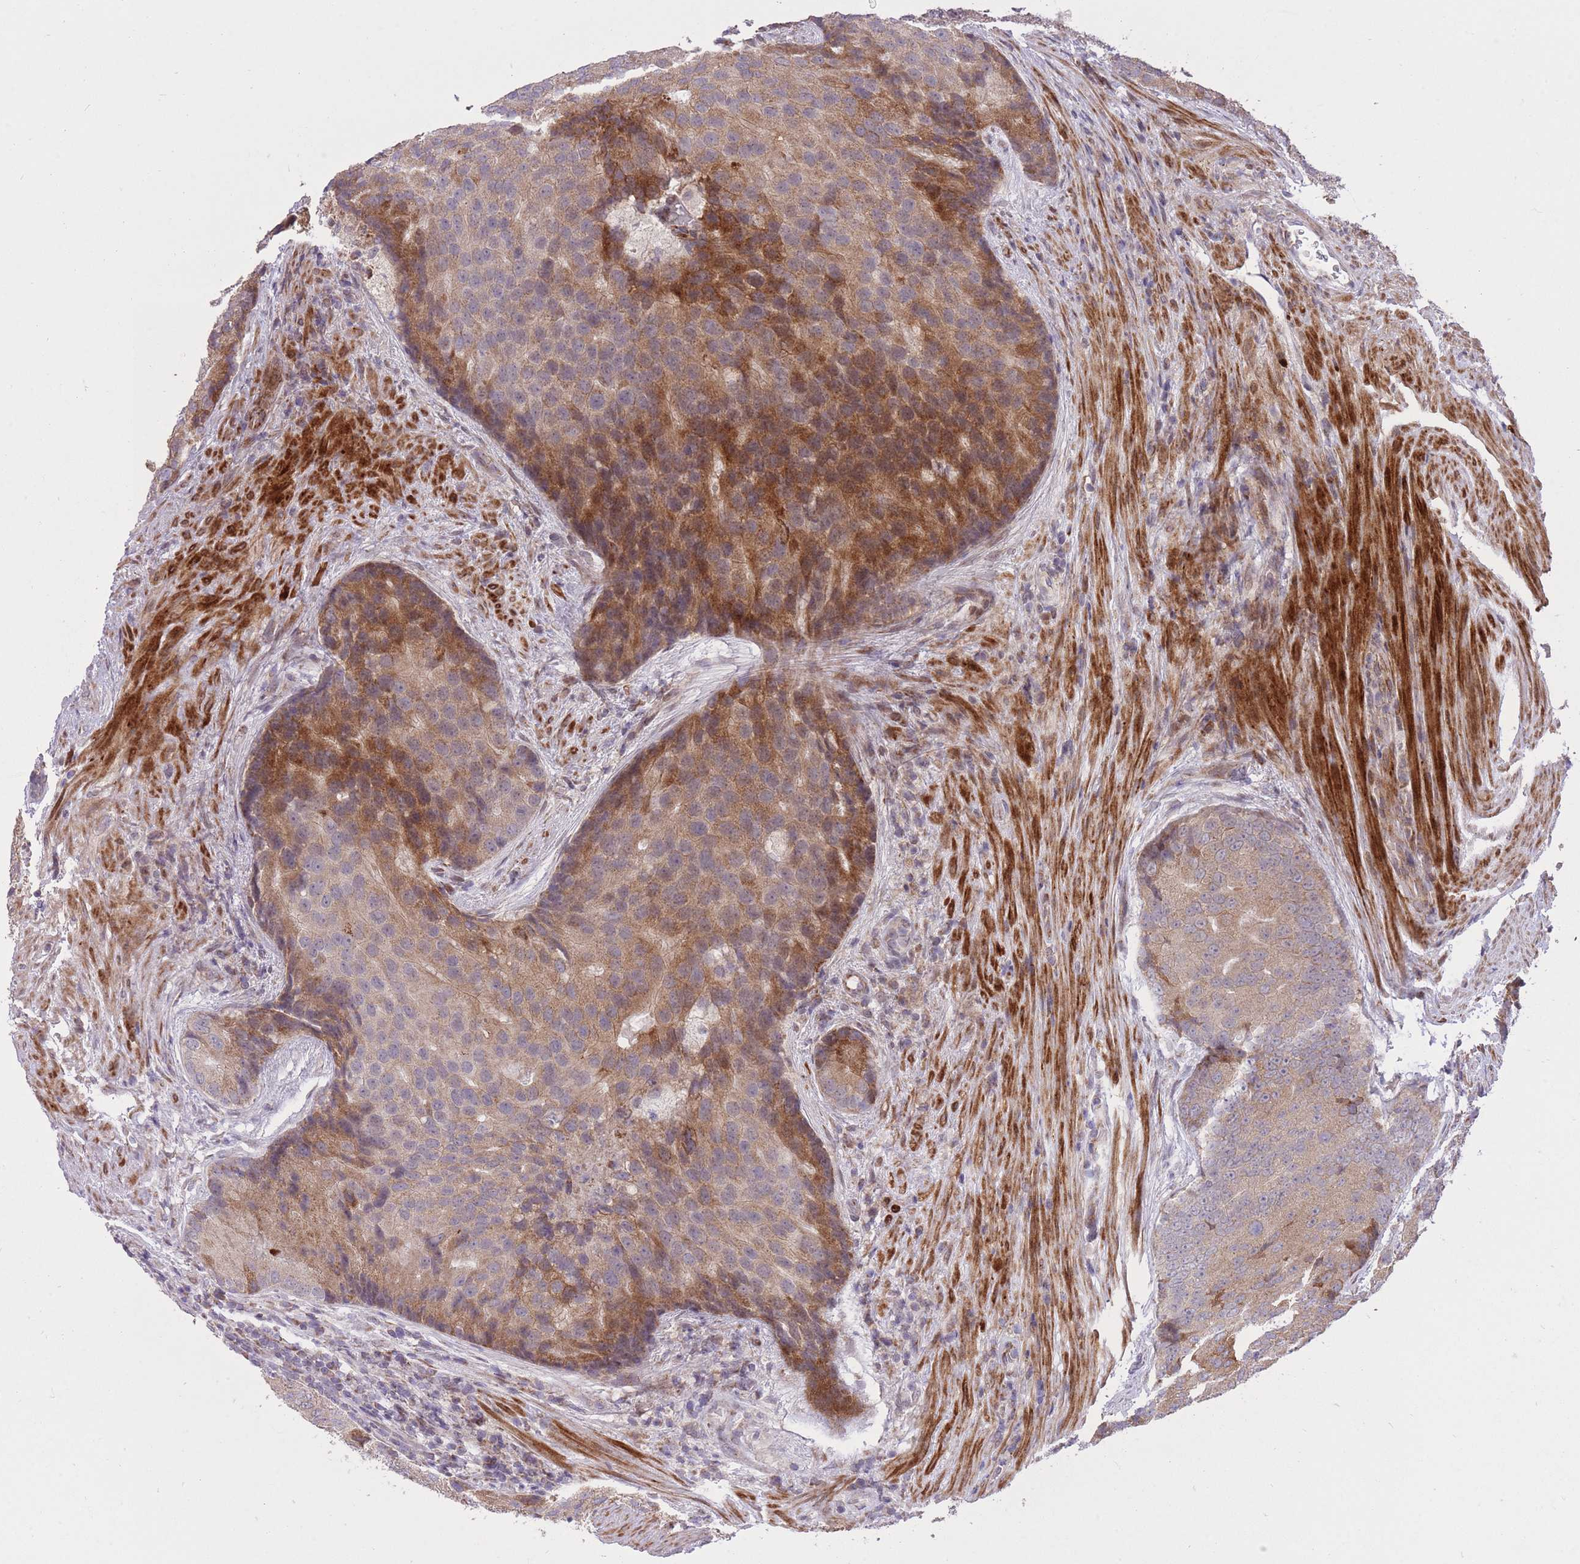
{"staining": {"intensity": "moderate", "quantity": ">75%", "location": "cytoplasmic/membranous"}, "tissue": "prostate cancer", "cell_type": "Tumor cells", "image_type": "cancer", "snomed": [{"axis": "morphology", "description": "Adenocarcinoma, High grade"}, {"axis": "topography", "description": "Prostate"}], "caption": "Immunohistochemical staining of prostate cancer exhibits medium levels of moderate cytoplasmic/membranous protein positivity in approximately >75% of tumor cells. Nuclei are stained in blue.", "gene": "SLC4A4", "patient": {"sex": "male", "age": 62}}